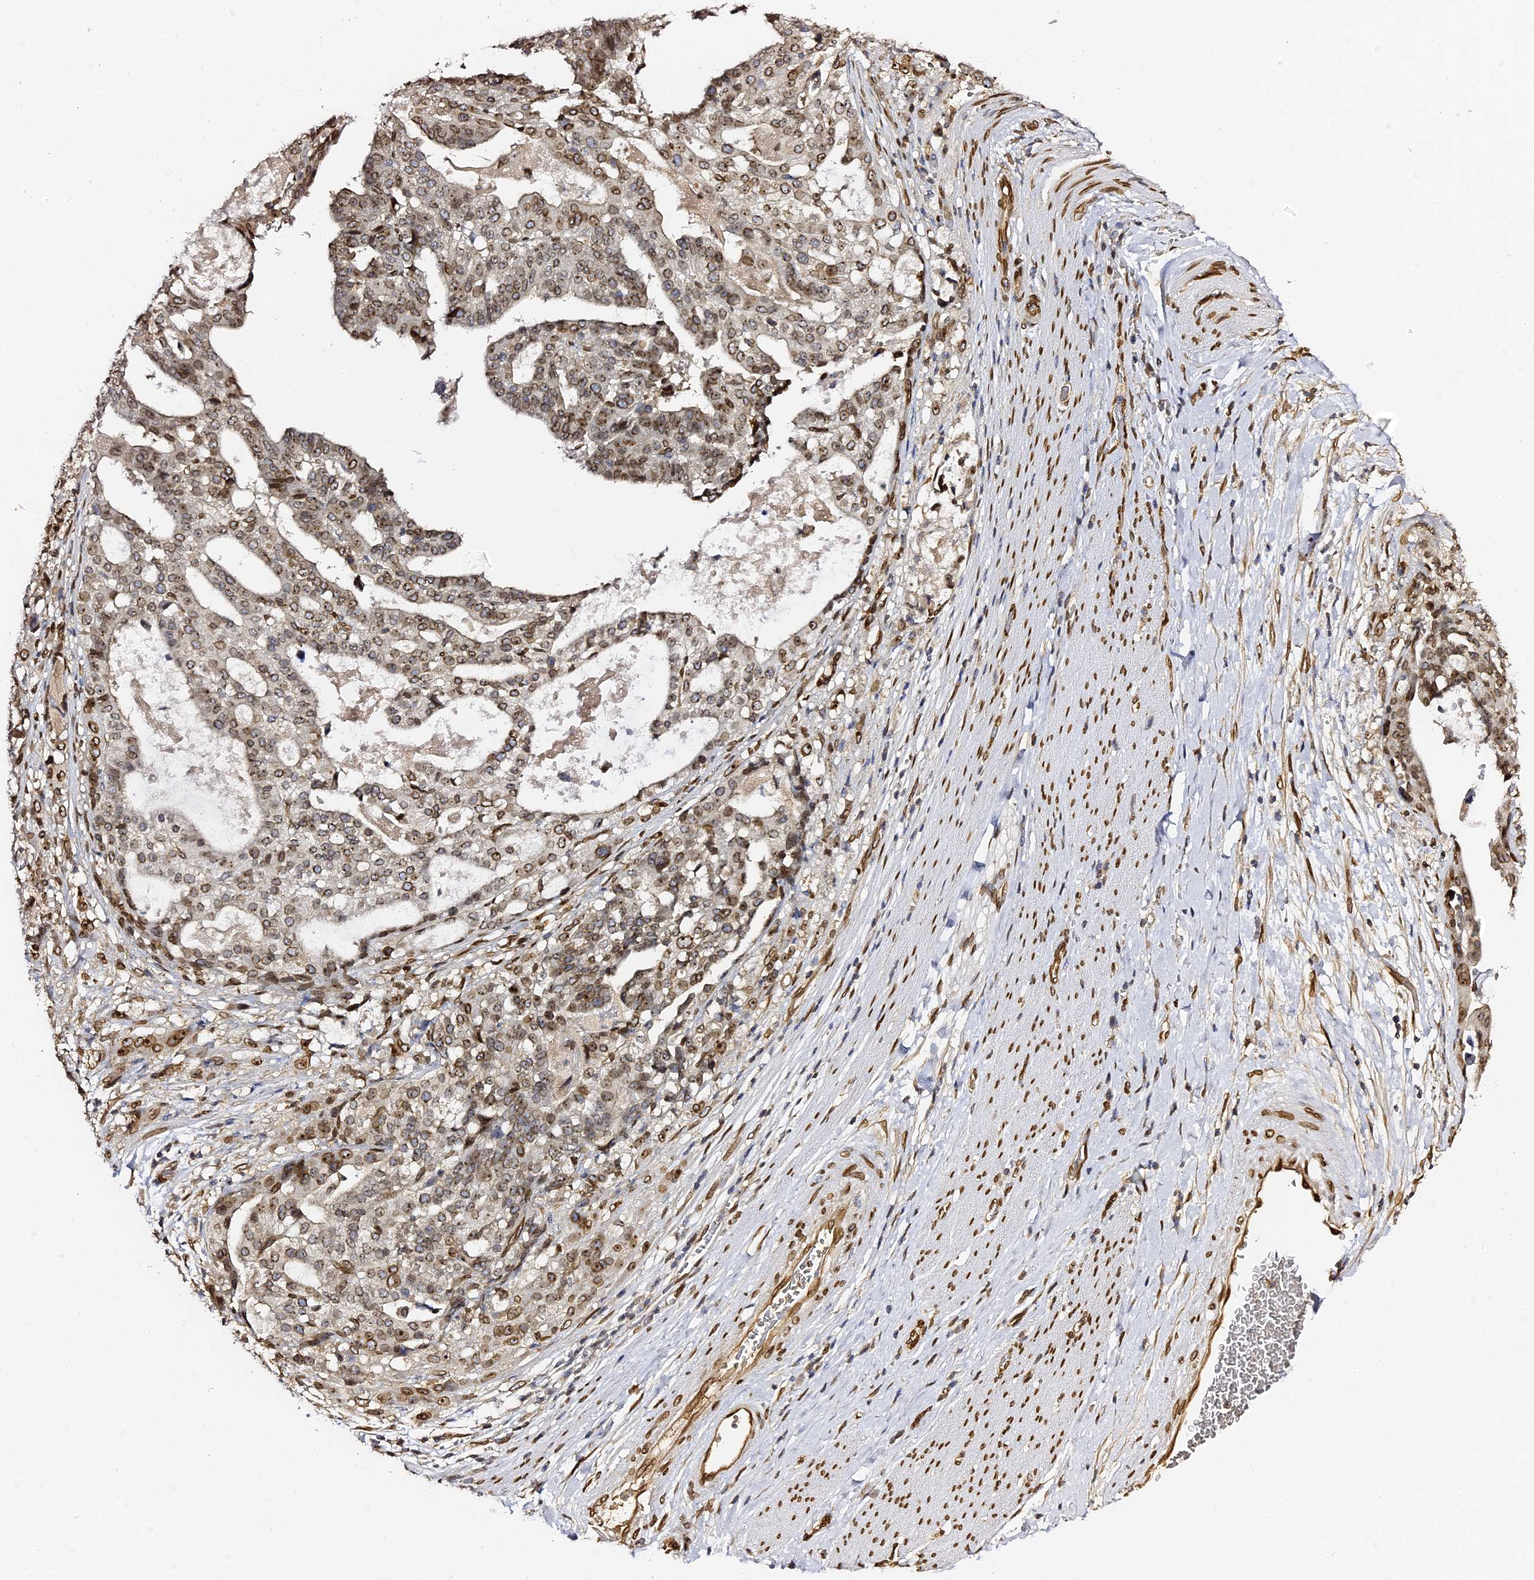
{"staining": {"intensity": "moderate", "quantity": "25%-75%", "location": "cytoplasmic/membranous,nuclear"}, "tissue": "stomach cancer", "cell_type": "Tumor cells", "image_type": "cancer", "snomed": [{"axis": "morphology", "description": "Adenocarcinoma, NOS"}, {"axis": "topography", "description": "Stomach"}], "caption": "There is medium levels of moderate cytoplasmic/membranous and nuclear expression in tumor cells of adenocarcinoma (stomach), as demonstrated by immunohistochemical staining (brown color).", "gene": "ANAPC5", "patient": {"sex": "male", "age": 48}}